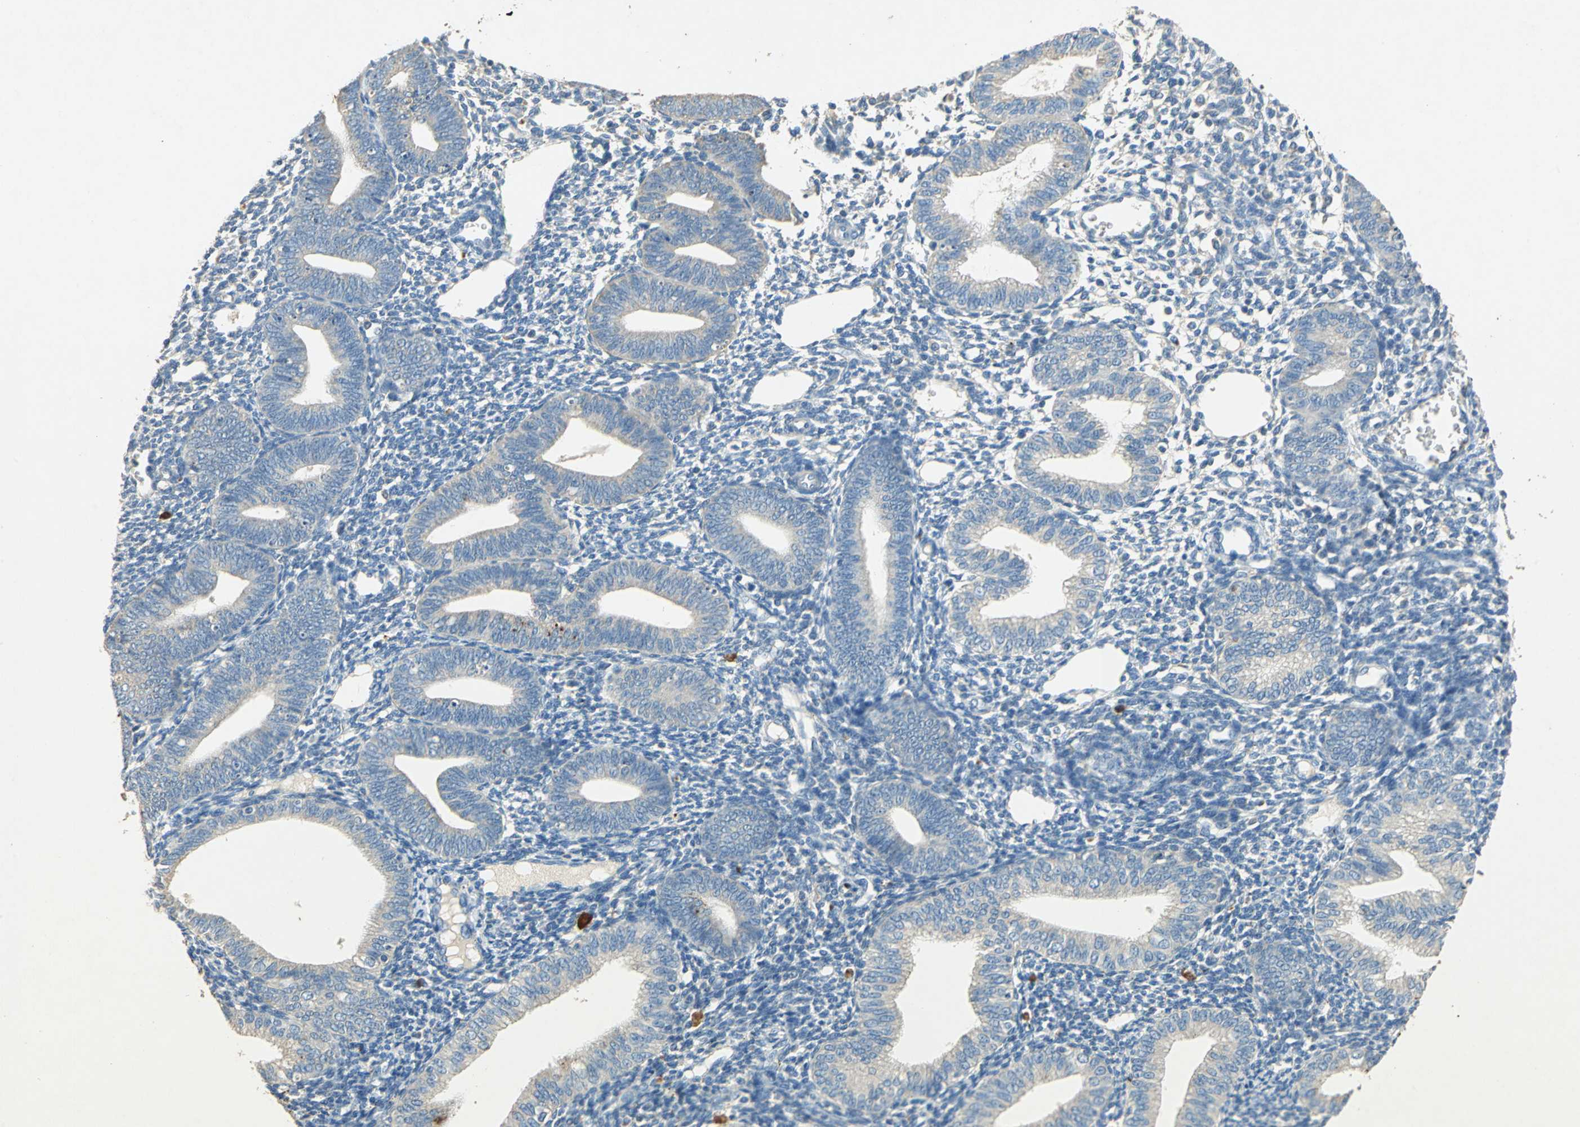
{"staining": {"intensity": "weak", "quantity": "25%-75%", "location": "cytoplasmic/membranous"}, "tissue": "endometrium", "cell_type": "Cells in endometrial stroma", "image_type": "normal", "snomed": [{"axis": "morphology", "description": "Normal tissue, NOS"}, {"axis": "topography", "description": "Endometrium"}], "caption": "The image demonstrates staining of benign endometrium, revealing weak cytoplasmic/membranous protein staining (brown color) within cells in endometrial stroma. Using DAB (brown) and hematoxylin (blue) stains, captured at high magnification using brightfield microscopy.", "gene": "ADAMTS5", "patient": {"sex": "female", "age": 61}}